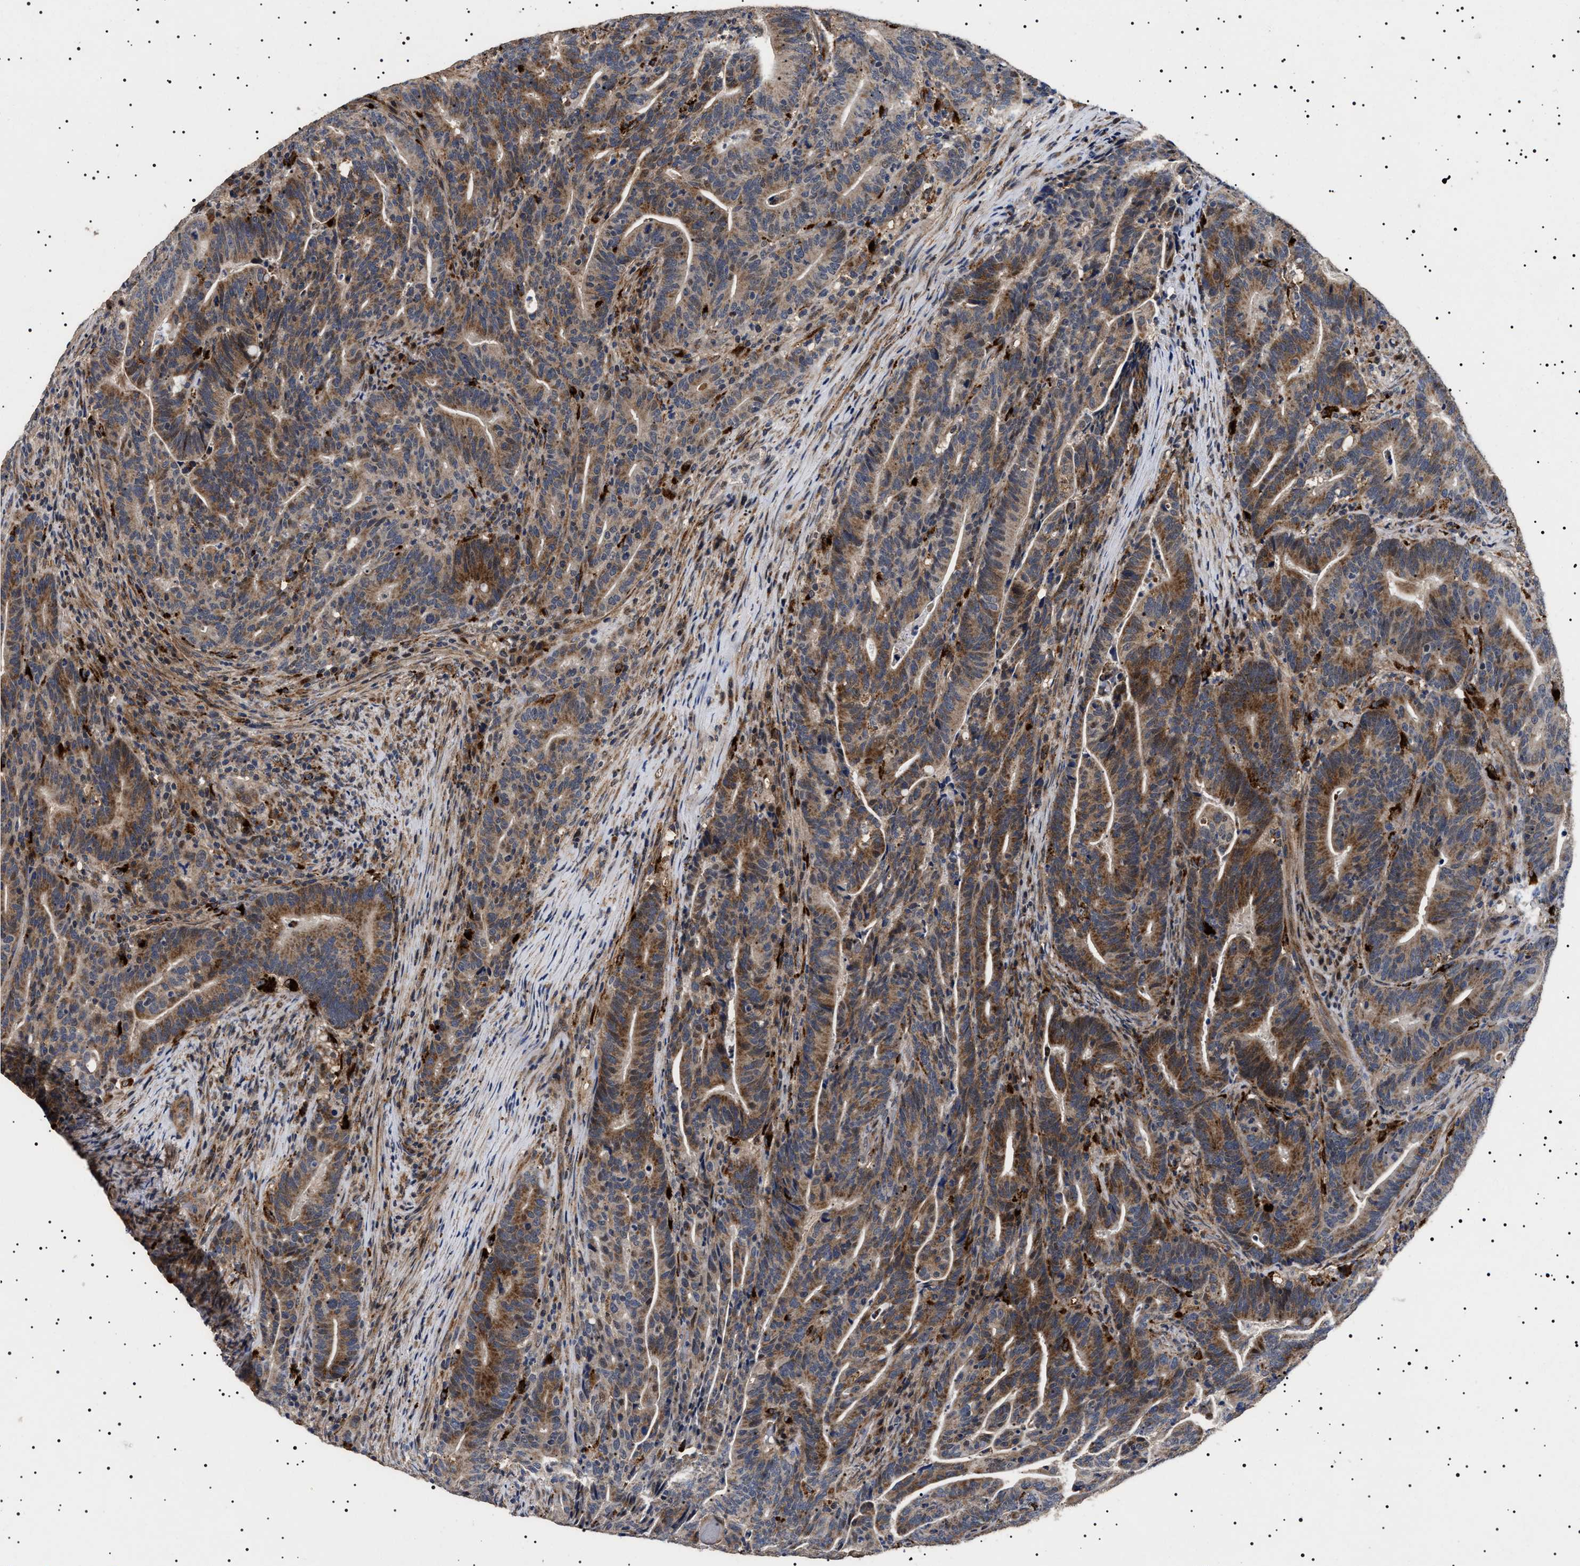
{"staining": {"intensity": "moderate", "quantity": ">75%", "location": "cytoplasmic/membranous"}, "tissue": "colorectal cancer", "cell_type": "Tumor cells", "image_type": "cancer", "snomed": [{"axis": "morphology", "description": "Adenocarcinoma, NOS"}, {"axis": "topography", "description": "Colon"}], "caption": "Protein staining of colorectal cancer tissue reveals moderate cytoplasmic/membranous expression in approximately >75% of tumor cells.", "gene": "RAB34", "patient": {"sex": "female", "age": 66}}